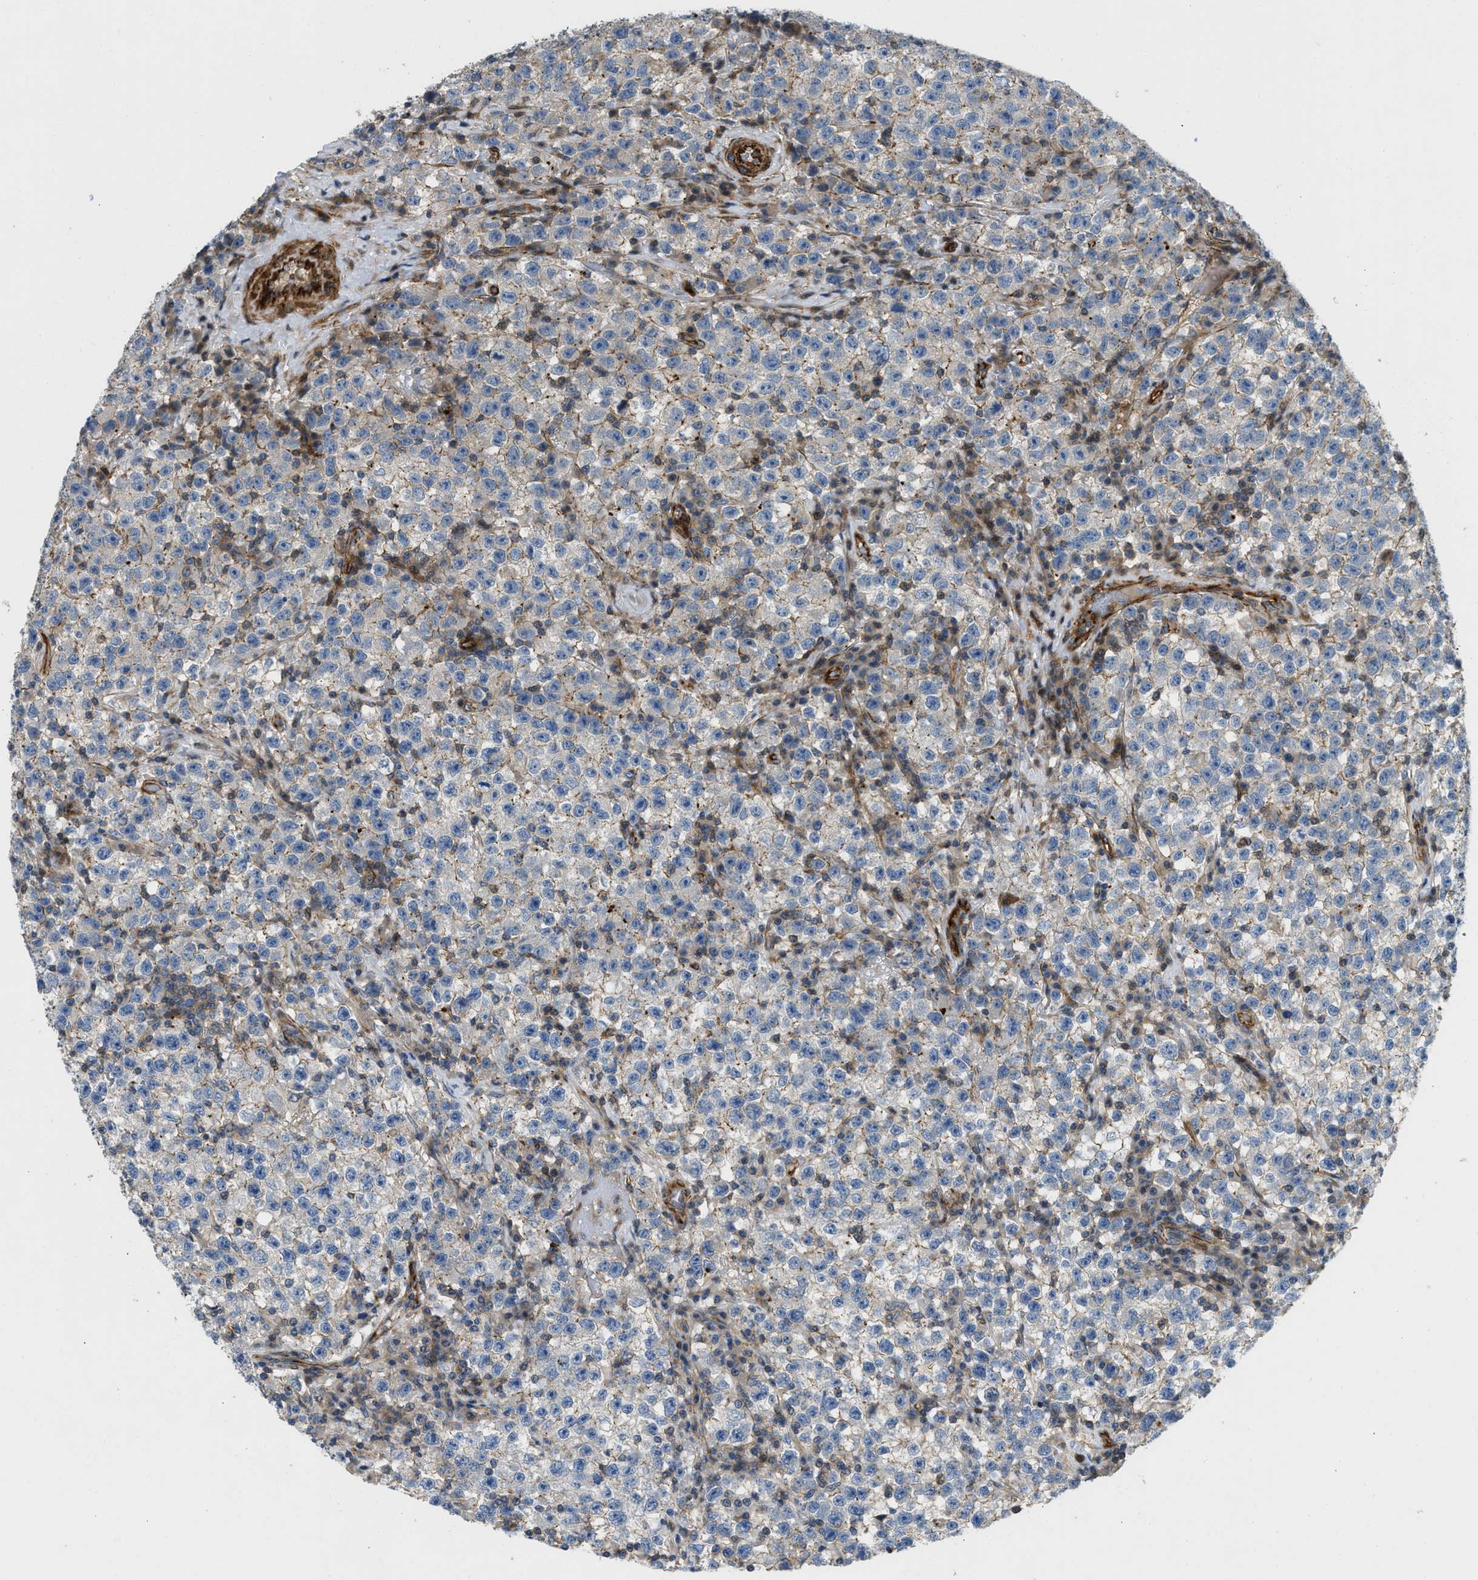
{"staining": {"intensity": "weak", "quantity": "<25%", "location": "cytoplasmic/membranous"}, "tissue": "testis cancer", "cell_type": "Tumor cells", "image_type": "cancer", "snomed": [{"axis": "morphology", "description": "Seminoma, NOS"}, {"axis": "topography", "description": "Testis"}], "caption": "IHC histopathology image of neoplastic tissue: human testis cancer (seminoma) stained with DAB (3,3'-diaminobenzidine) demonstrates no significant protein positivity in tumor cells.", "gene": "NYNRIN", "patient": {"sex": "male", "age": 22}}